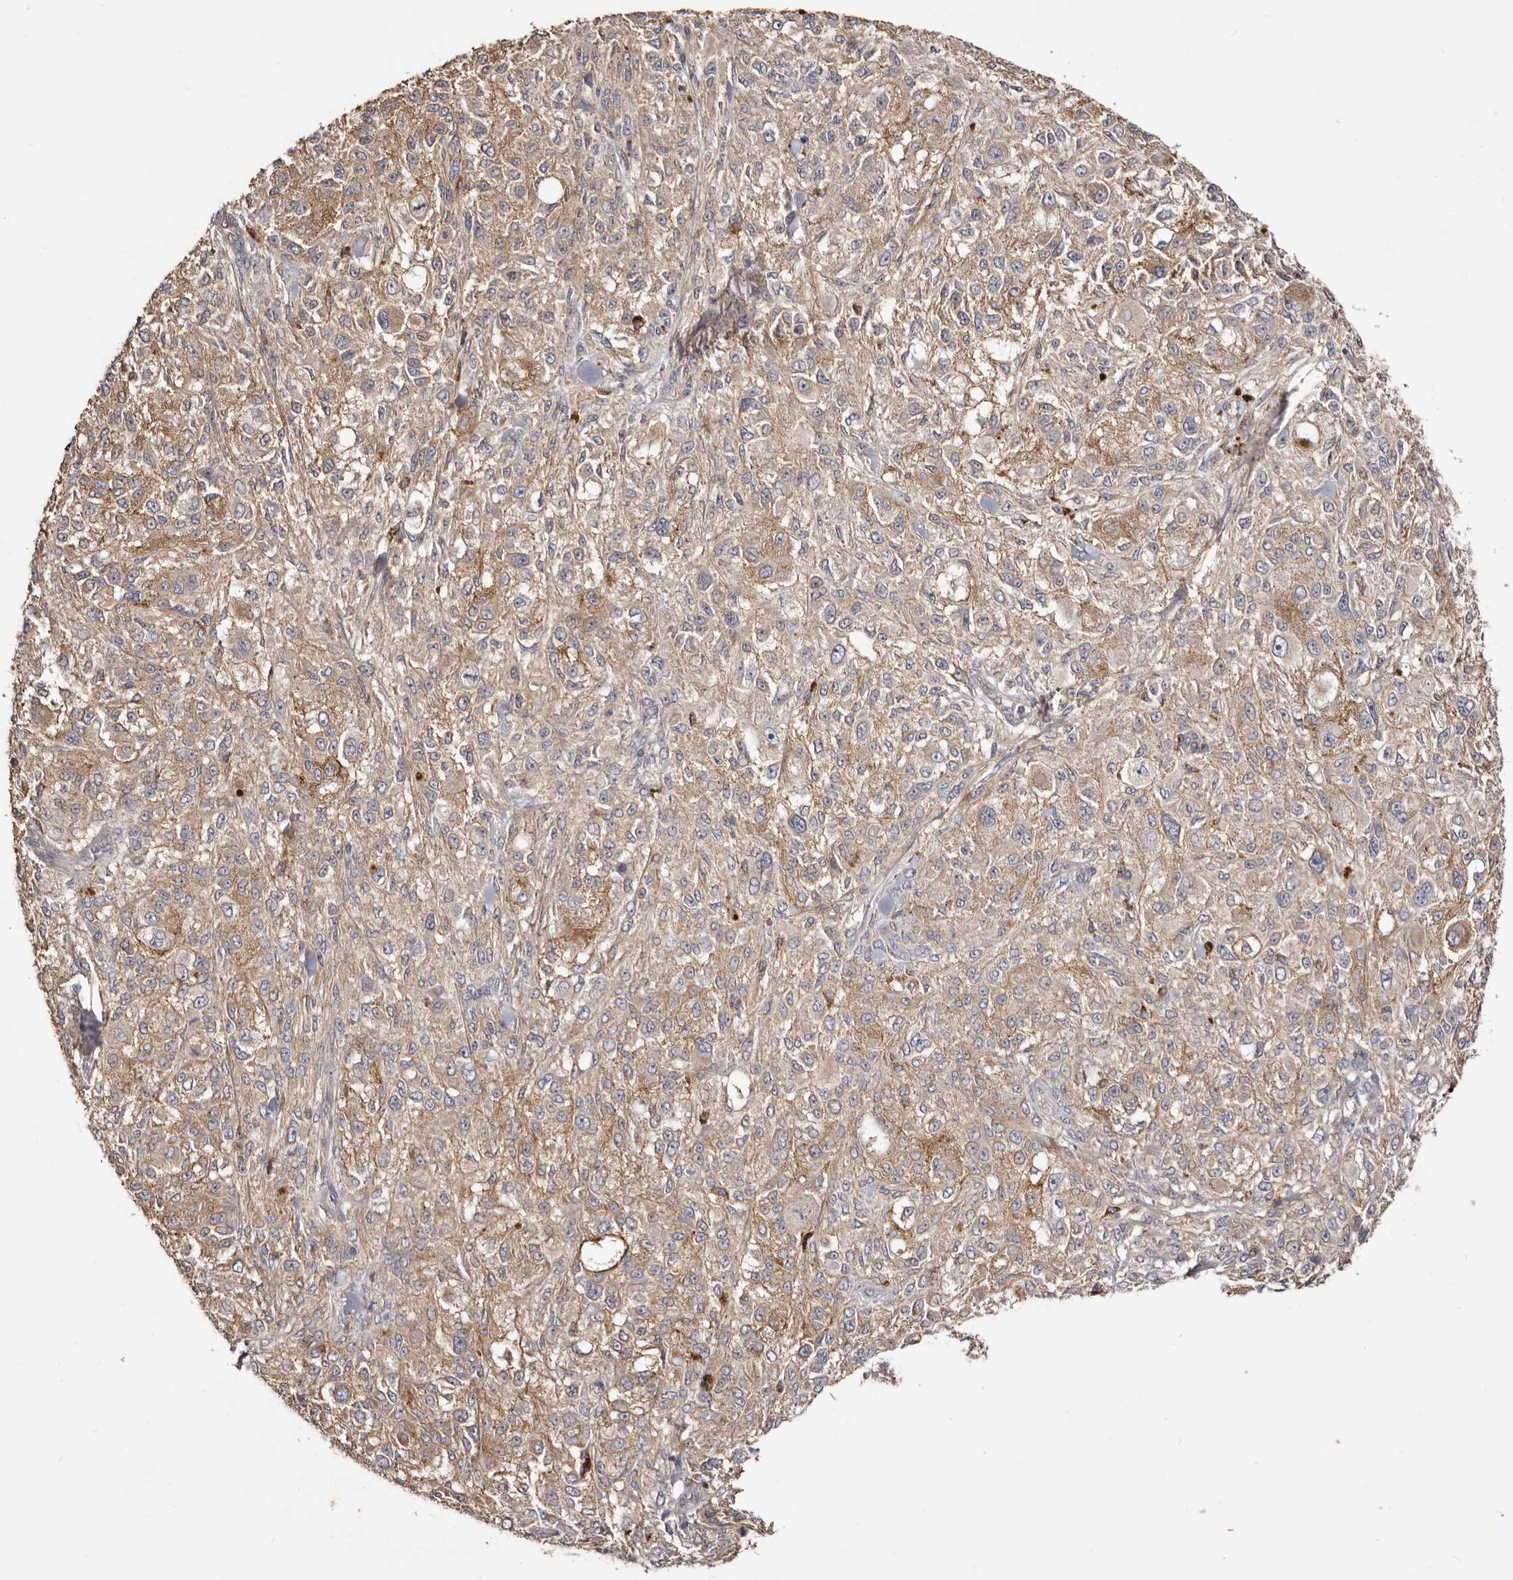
{"staining": {"intensity": "weak", "quantity": ">75%", "location": "cytoplasmic/membranous"}, "tissue": "melanoma", "cell_type": "Tumor cells", "image_type": "cancer", "snomed": [{"axis": "morphology", "description": "Necrosis, NOS"}, {"axis": "morphology", "description": "Malignant melanoma, NOS"}, {"axis": "topography", "description": "Skin"}], "caption": "Protein analysis of malignant melanoma tissue shows weak cytoplasmic/membranous positivity in approximately >75% of tumor cells.", "gene": "LRRC25", "patient": {"sex": "female", "age": 87}}